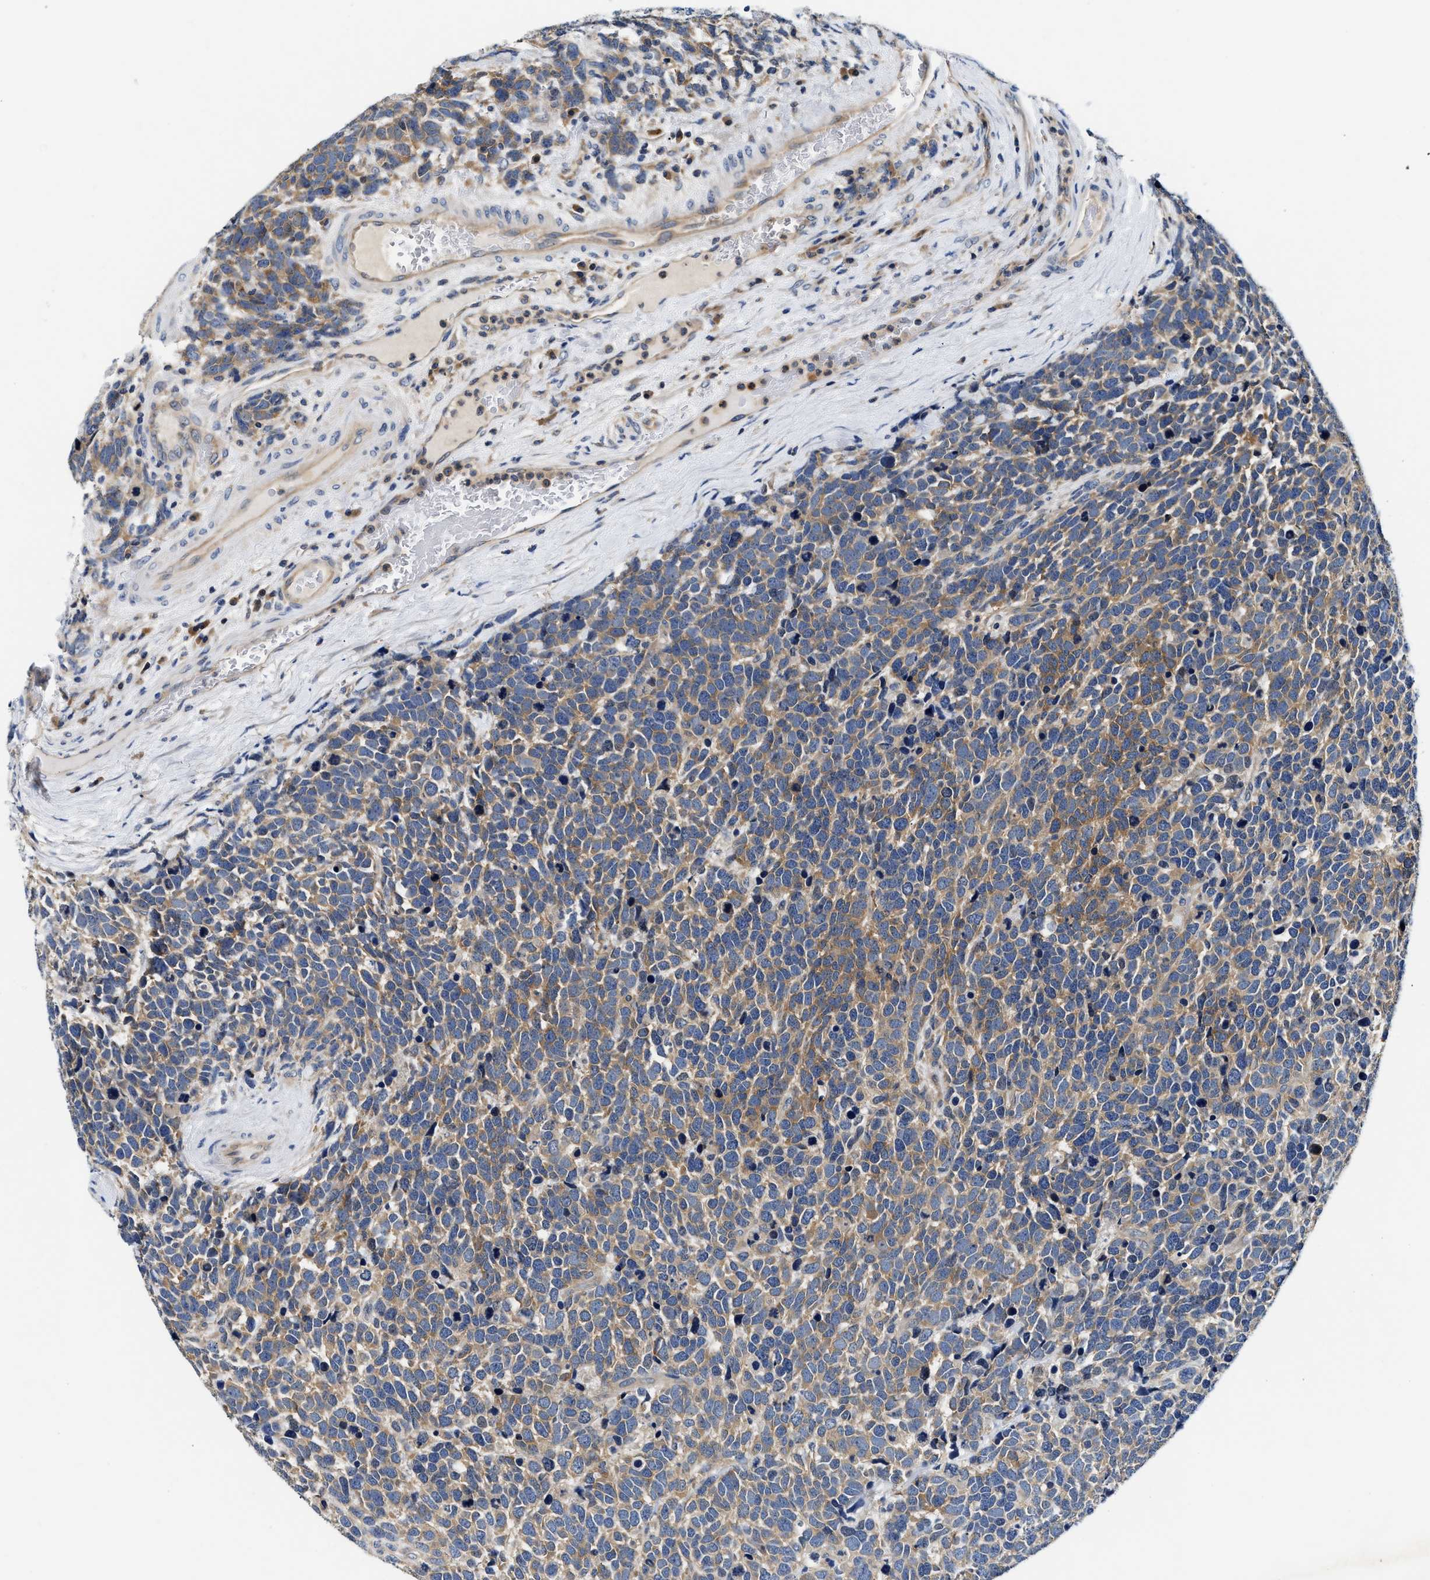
{"staining": {"intensity": "moderate", "quantity": "25%-75%", "location": "cytoplasmic/membranous"}, "tissue": "urothelial cancer", "cell_type": "Tumor cells", "image_type": "cancer", "snomed": [{"axis": "morphology", "description": "Urothelial carcinoma, High grade"}, {"axis": "topography", "description": "Urinary bladder"}], "caption": "The immunohistochemical stain shows moderate cytoplasmic/membranous expression in tumor cells of urothelial cancer tissue. (Stains: DAB (3,3'-diaminobenzidine) in brown, nuclei in blue, Microscopy: brightfield microscopy at high magnification).", "gene": "FAM185A", "patient": {"sex": "female", "age": 82}}